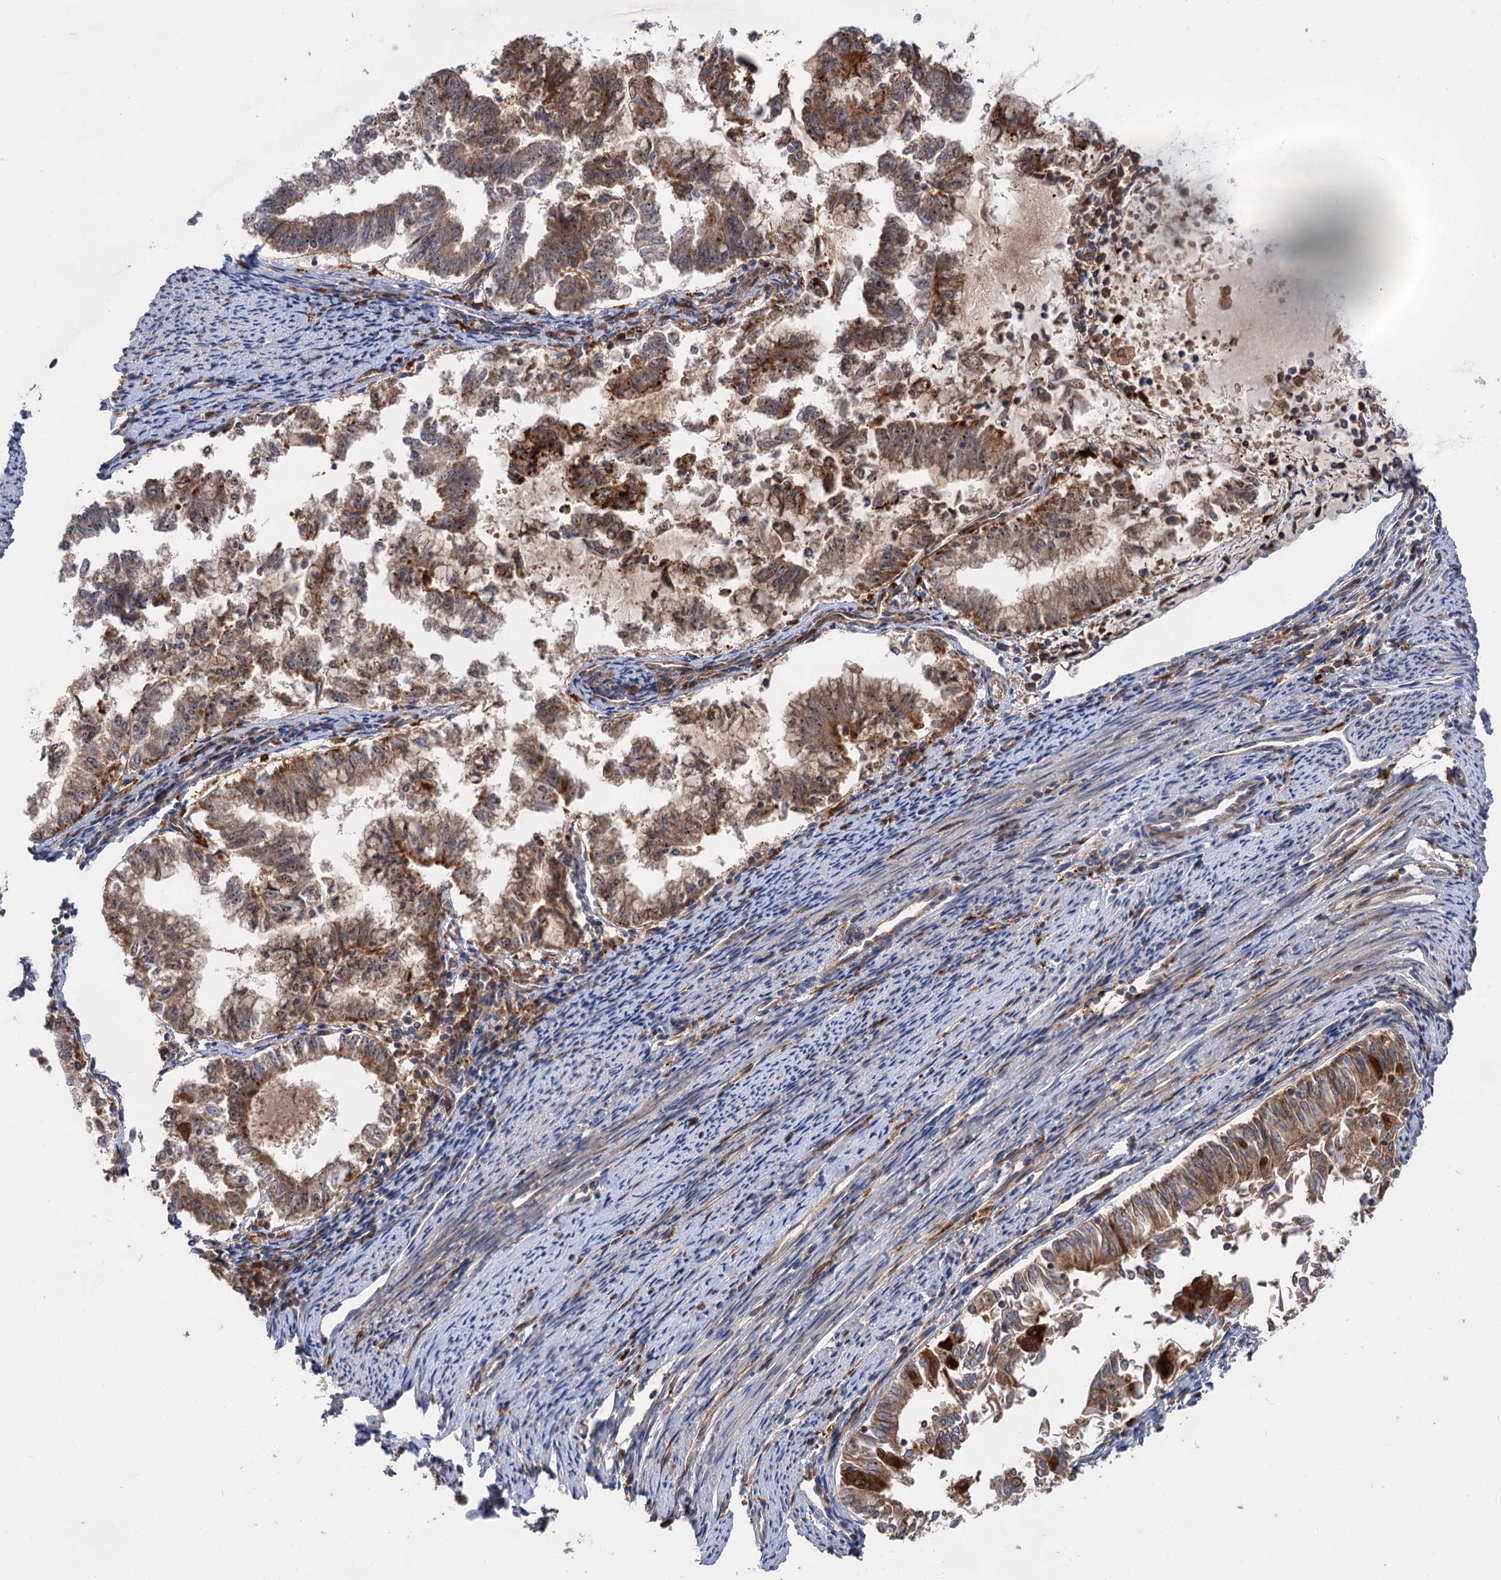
{"staining": {"intensity": "moderate", "quantity": ">75%", "location": "cytoplasmic/membranous,nuclear"}, "tissue": "endometrial cancer", "cell_type": "Tumor cells", "image_type": "cancer", "snomed": [{"axis": "morphology", "description": "Adenocarcinoma, NOS"}, {"axis": "topography", "description": "Endometrium"}], "caption": "This micrograph shows immunohistochemistry staining of endometrial cancer (adenocarcinoma), with medium moderate cytoplasmic/membranous and nuclear expression in about >75% of tumor cells.", "gene": "PATL1", "patient": {"sex": "female", "age": 79}}